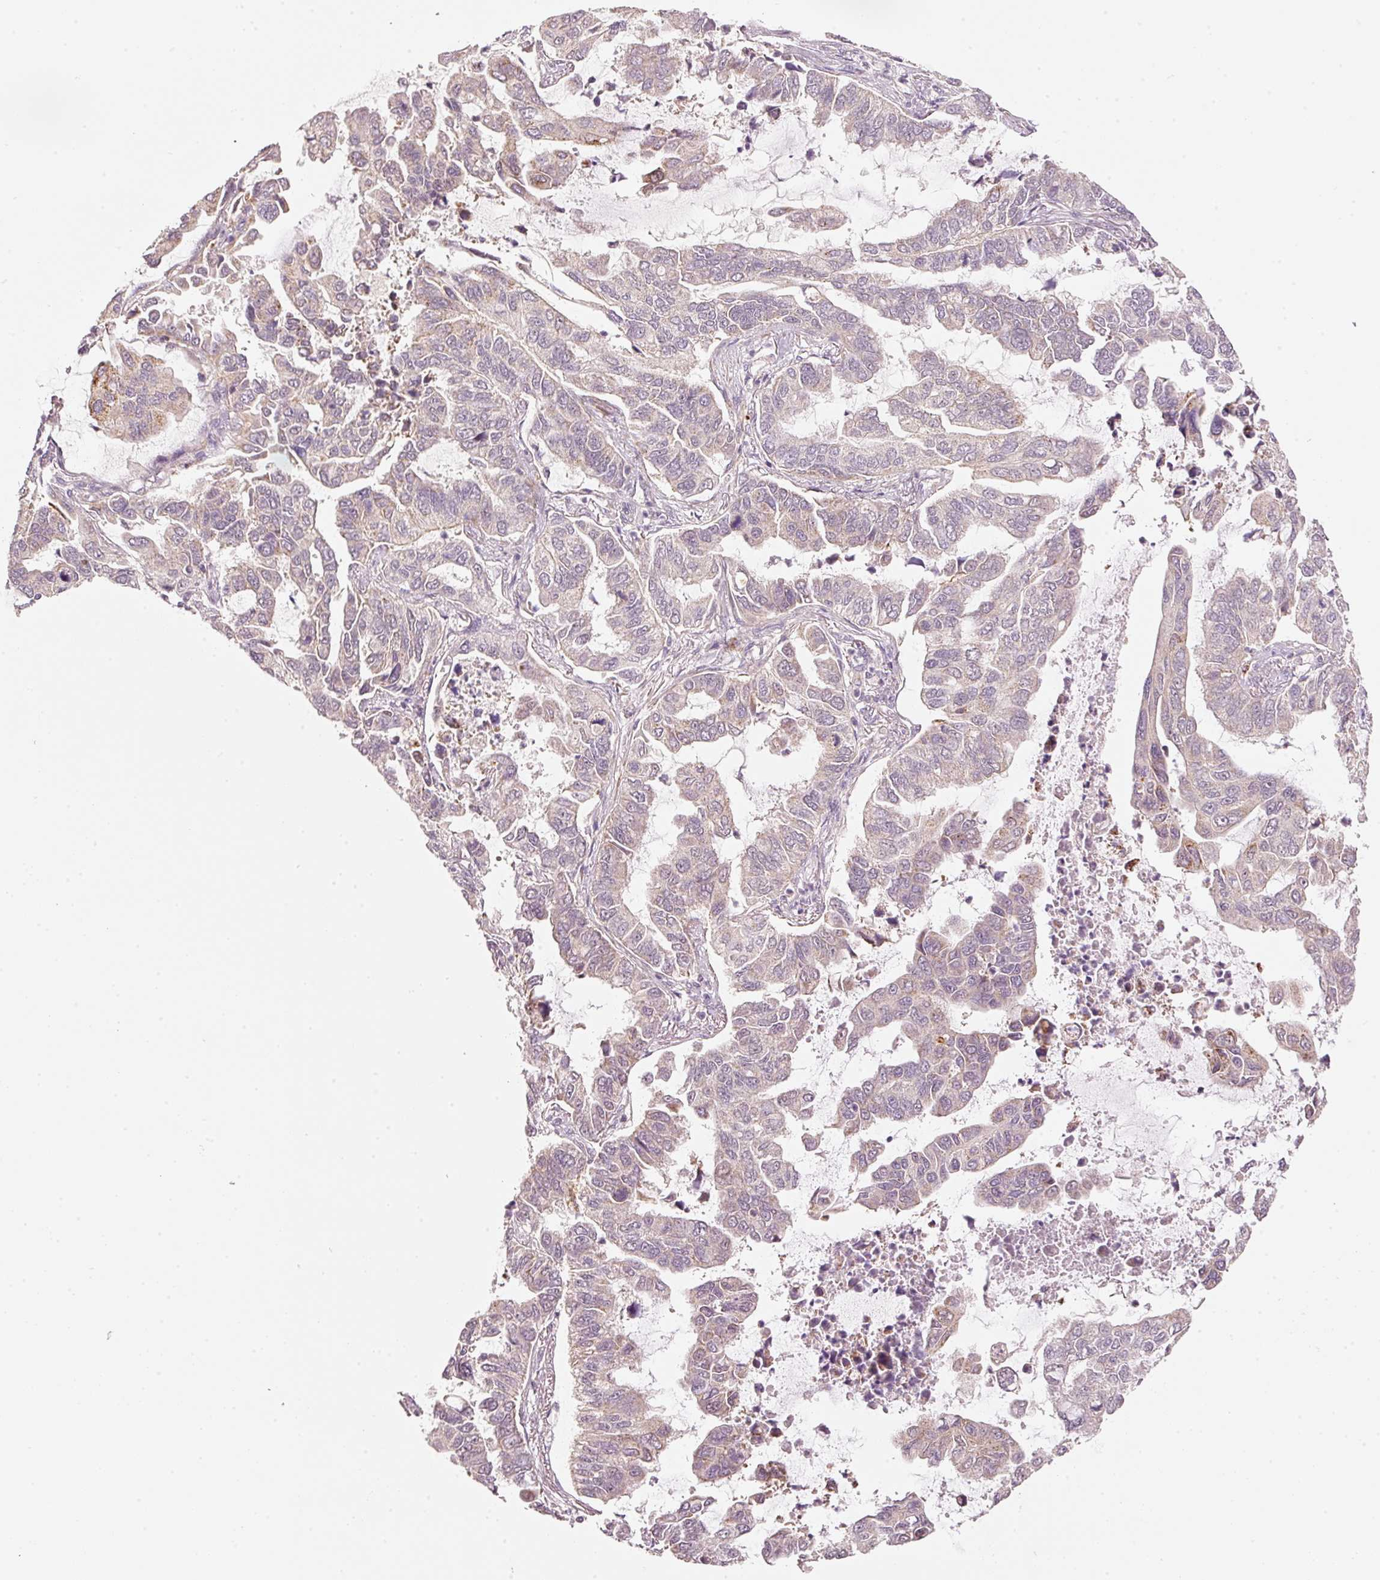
{"staining": {"intensity": "weak", "quantity": "25%-75%", "location": "cytoplasmic/membranous"}, "tissue": "lung cancer", "cell_type": "Tumor cells", "image_type": "cancer", "snomed": [{"axis": "morphology", "description": "Adenocarcinoma, NOS"}, {"axis": "topography", "description": "Lung"}], "caption": "Immunohistochemistry (IHC) of human lung cancer demonstrates low levels of weak cytoplasmic/membranous staining in about 25%-75% of tumor cells.", "gene": "ARHGAP22", "patient": {"sex": "male", "age": 64}}